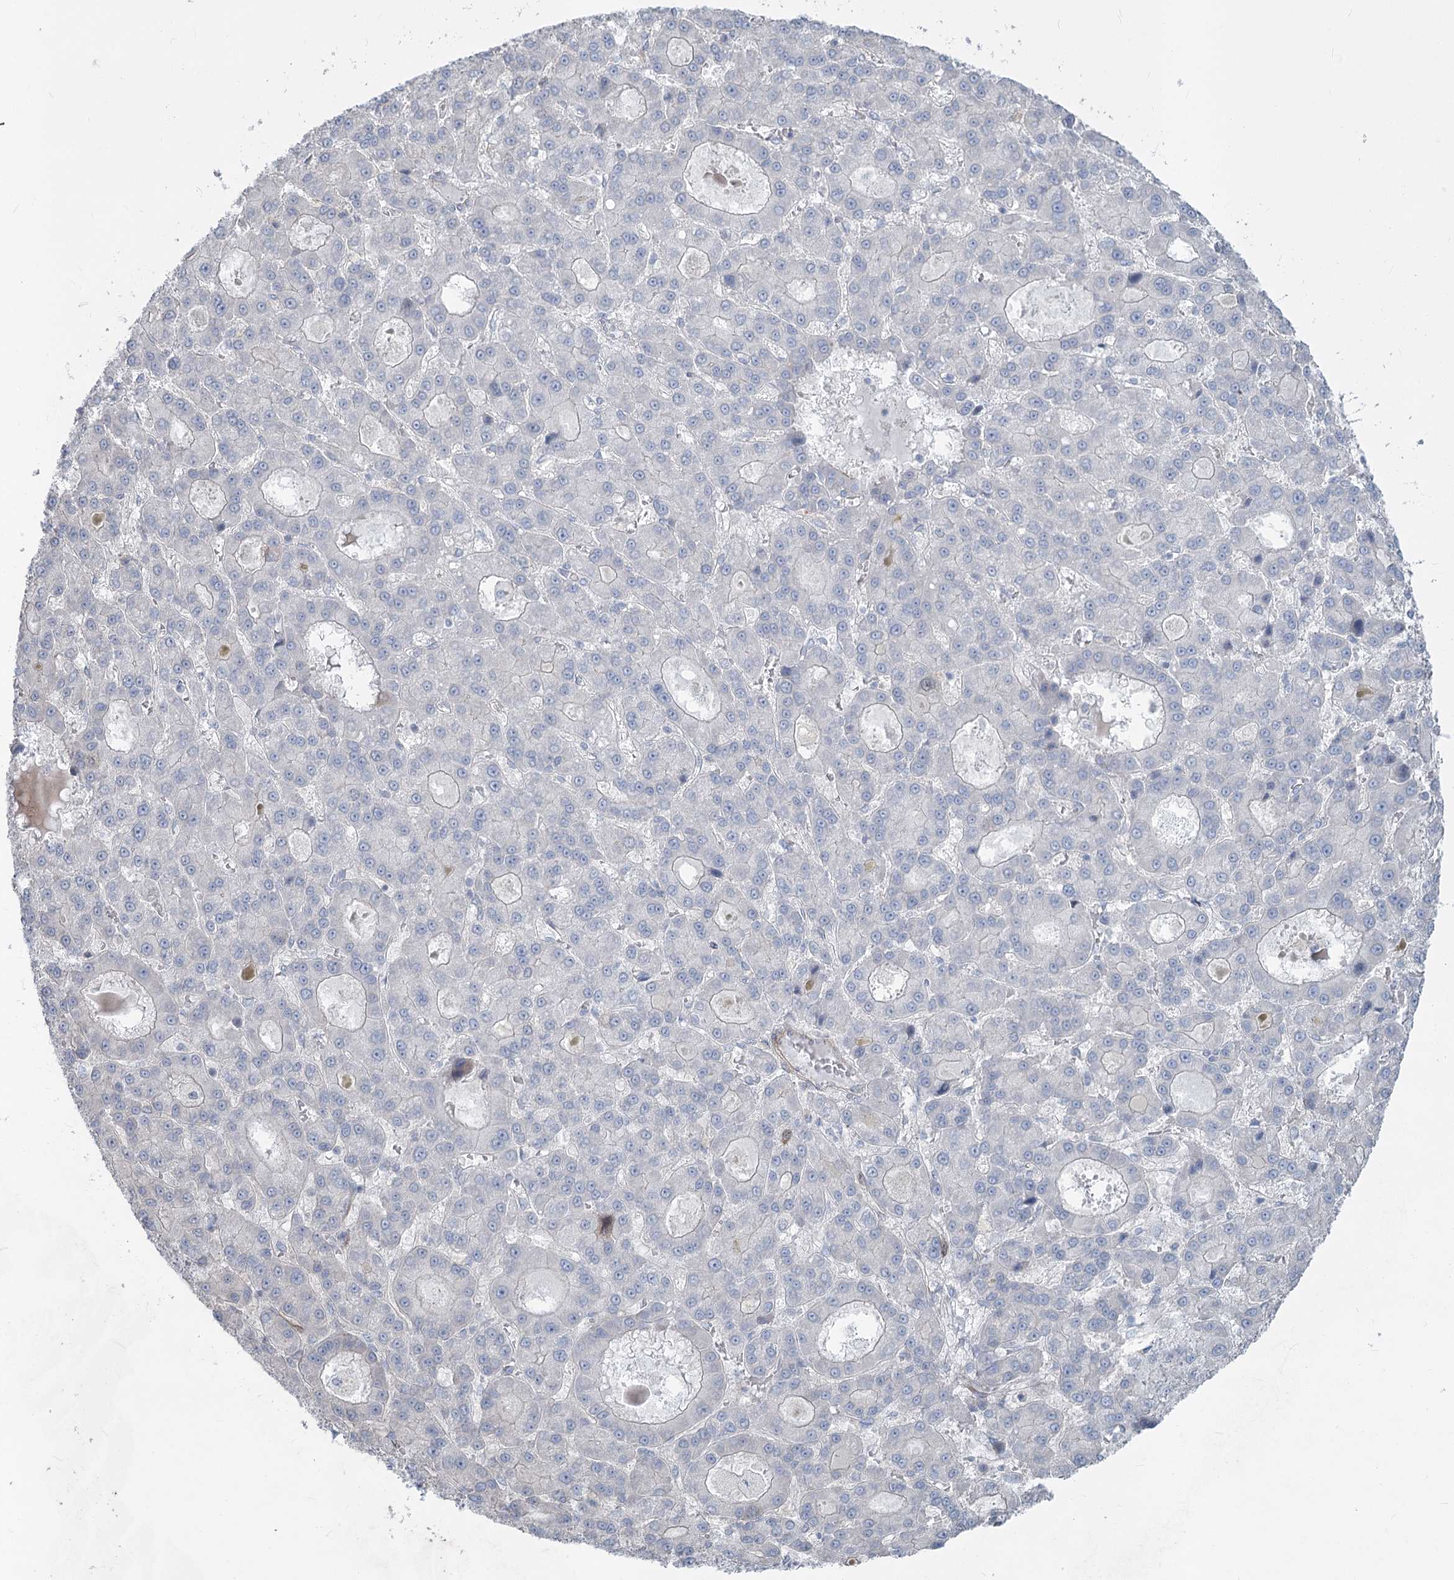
{"staining": {"intensity": "negative", "quantity": "none", "location": "none"}, "tissue": "liver cancer", "cell_type": "Tumor cells", "image_type": "cancer", "snomed": [{"axis": "morphology", "description": "Carcinoma, Hepatocellular, NOS"}, {"axis": "topography", "description": "Liver"}], "caption": "High magnification brightfield microscopy of liver cancer (hepatocellular carcinoma) stained with DAB (3,3'-diaminobenzidine) (brown) and counterstained with hematoxylin (blue): tumor cells show no significant positivity.", "gene": "ABITRAM", "patient": {"sex": "male", "age": 70}}